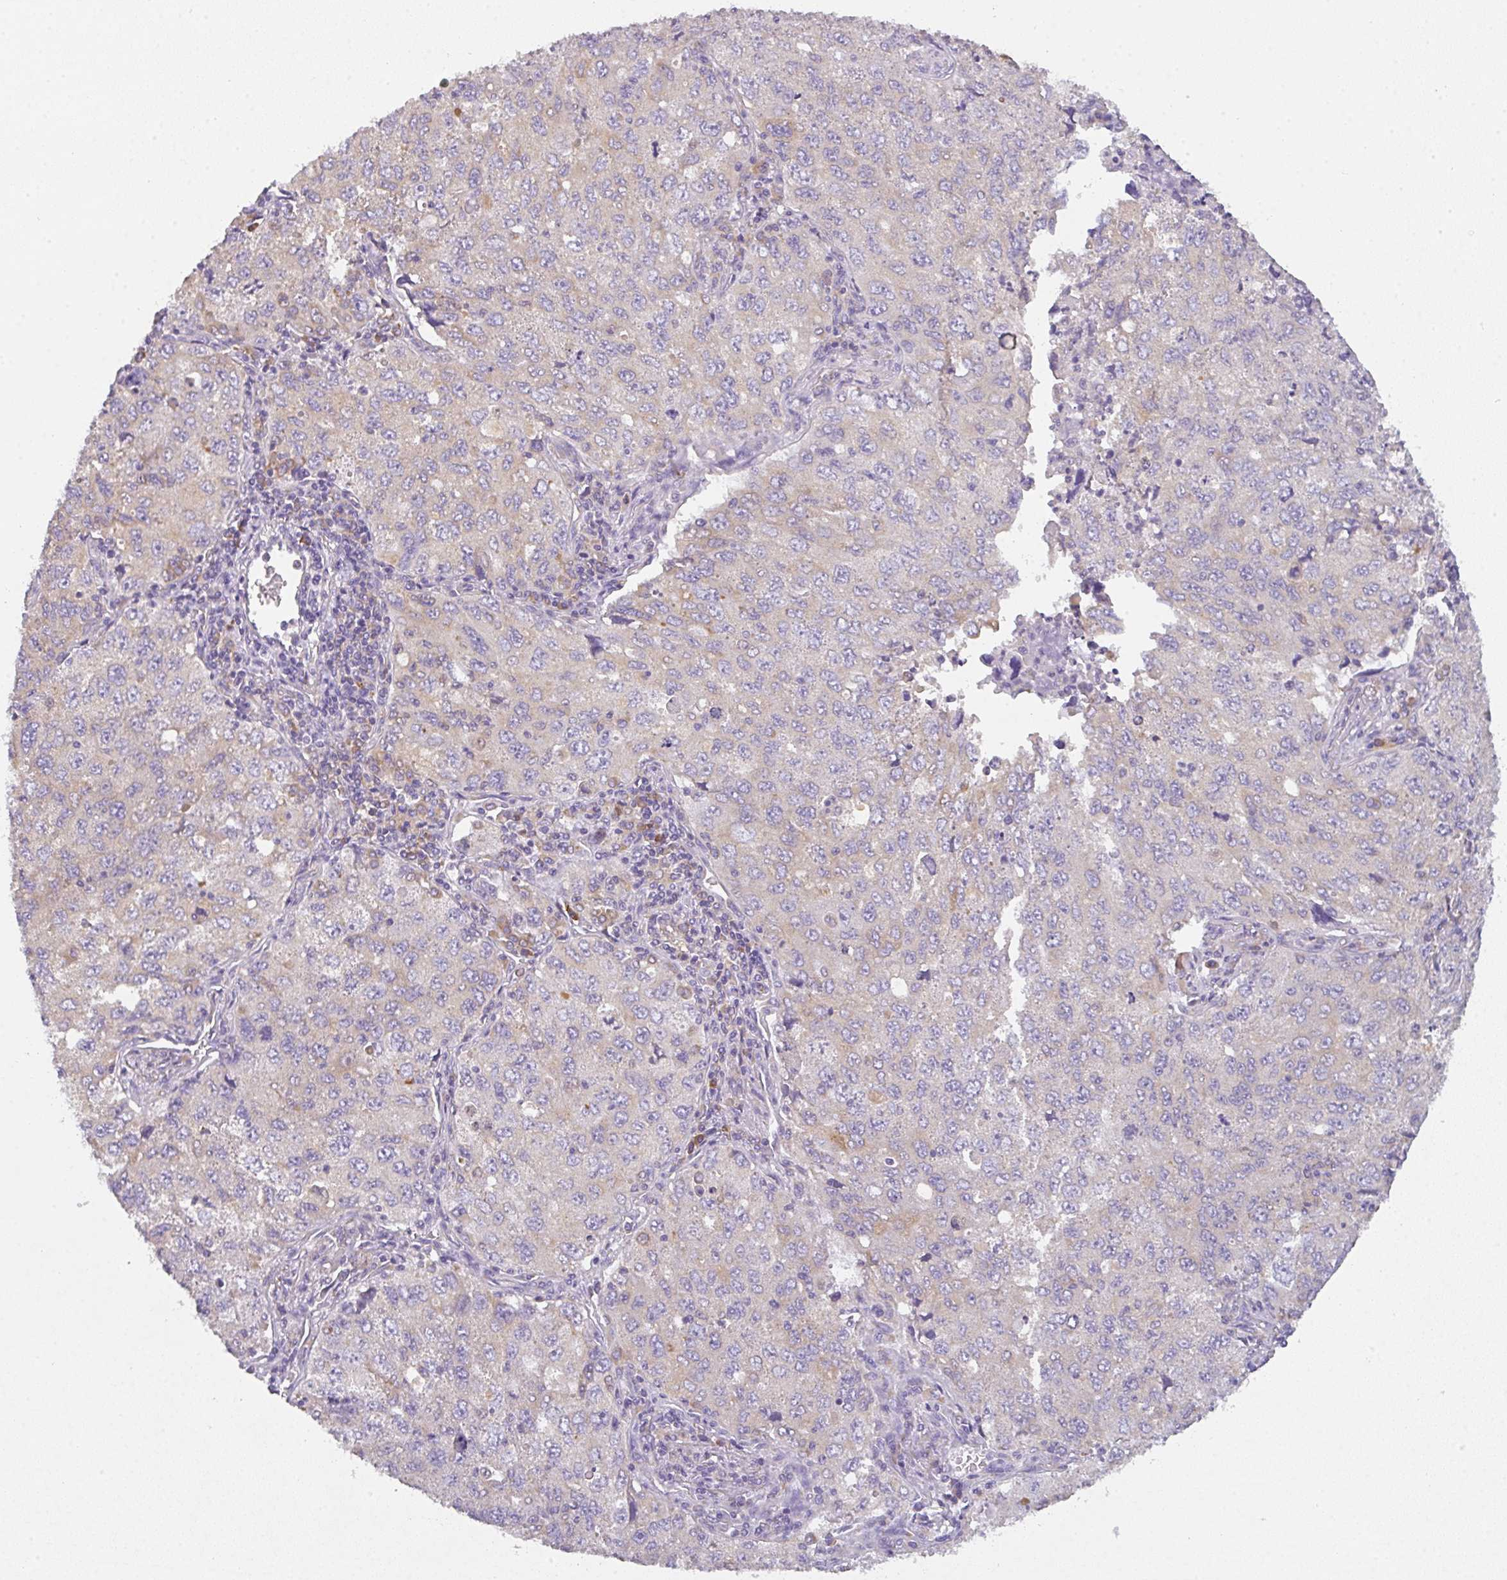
{"staining": {"intensity": "weak", "quantity": "<25%", "location": "cytoplasmic/membranous"}, "tissue": "lung cancer", "cell_type": "Tumor cells", "image_type": "cancer", "snomed": [{"axis": "morphology", "description": "Adenocarcinoma, NOS"}, {"axis": "topography", "description": "Lung"}], "caption": "The immunohistochemistry (IHC) photomicrograph has no significant positivity in tumor cells of lung adenocarcinoma tissue.", "gene": "DOK4", "patient": {"sex": "female", "age": 57}}